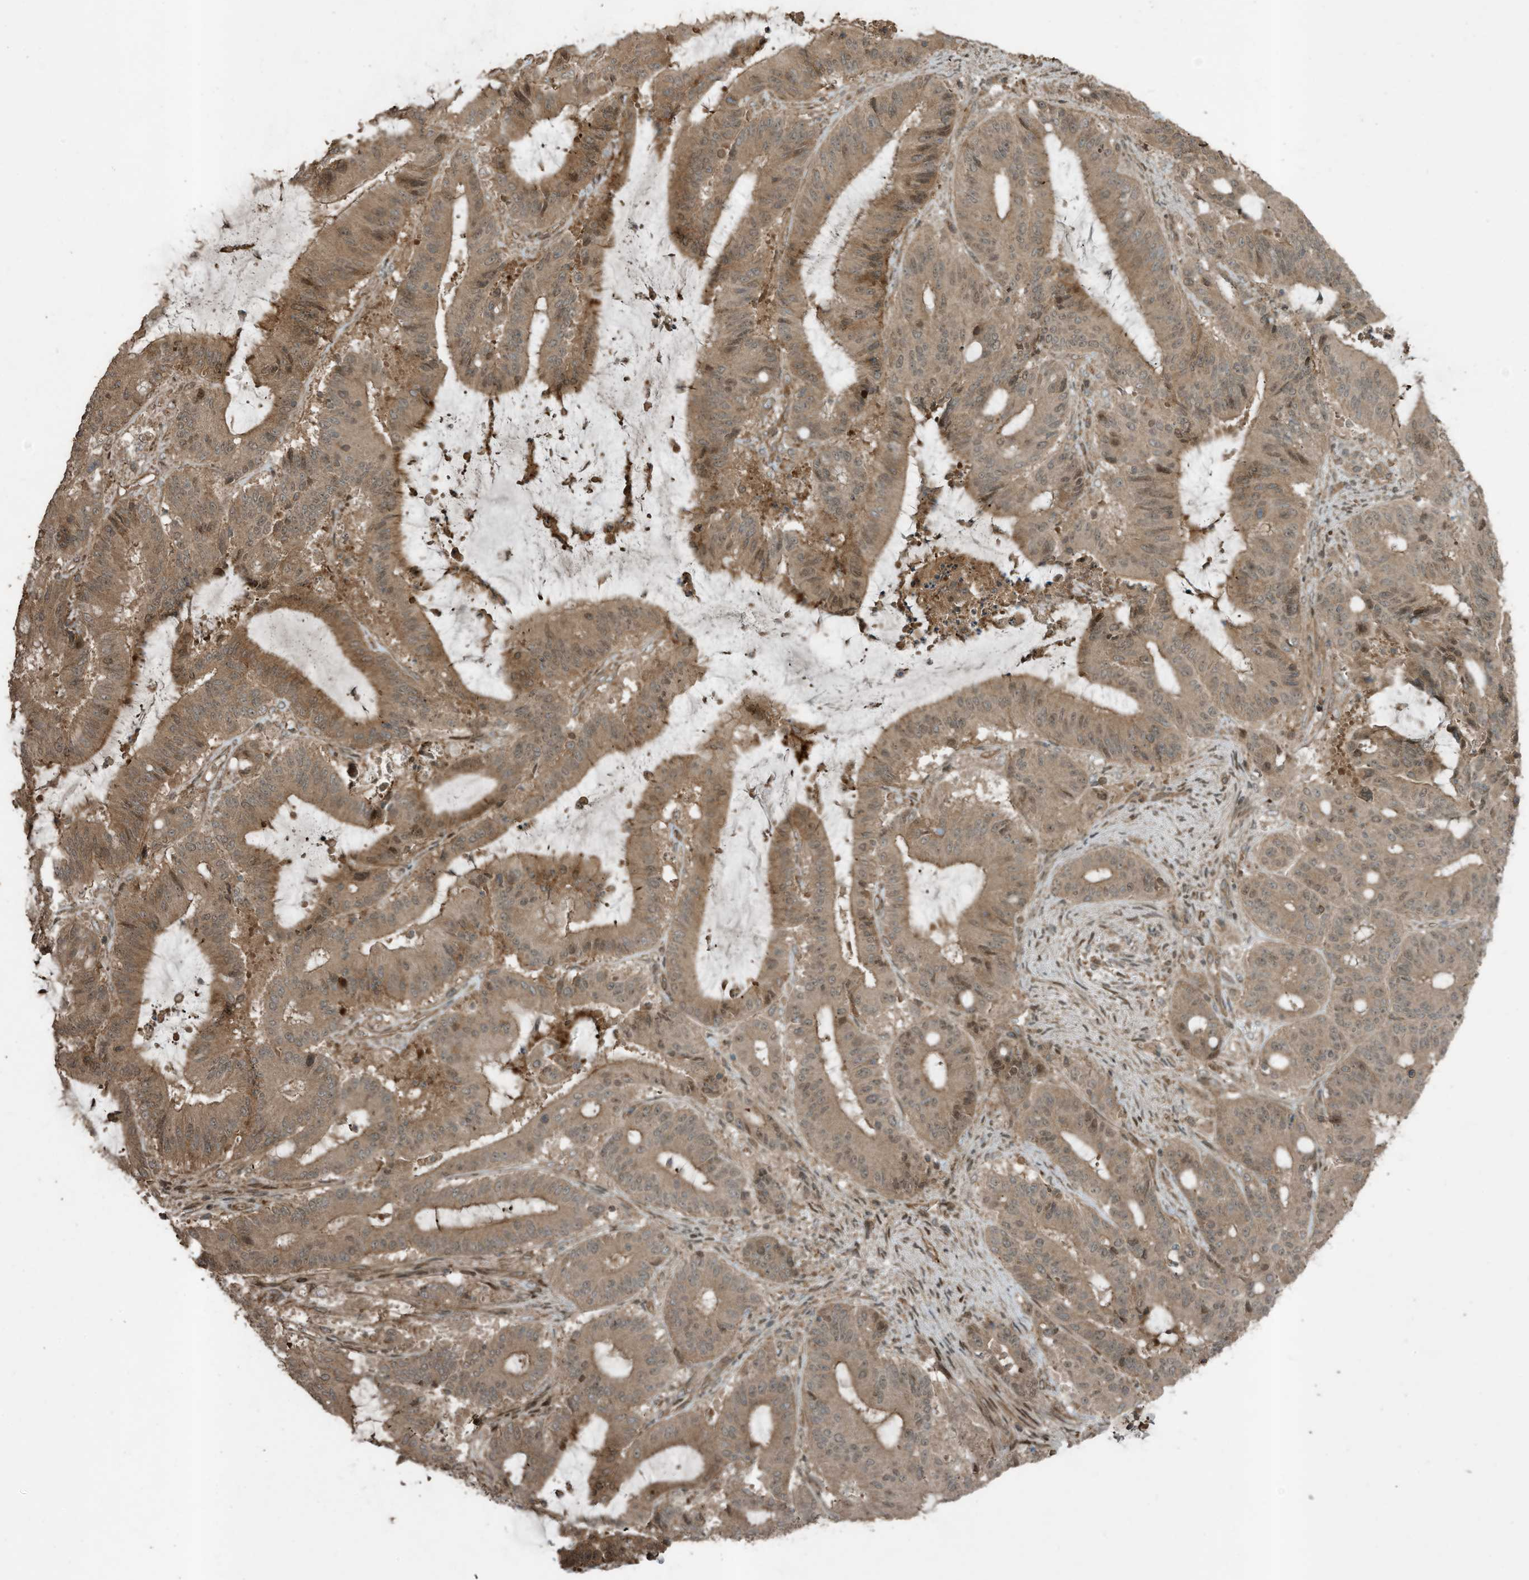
{"staining": {"intensity": "moderate", "quantity": ">75%", "location": "cytoplasmic/membranous"}, "tissue": "liver cancer", "cell_type": "Tumor cells", "image_type": "cancer", "snomed": [{"axis": "morphology", "description": "Normal tissue, NOS"}, {"axis": "morphology", "description": "Cholangiocarcinoma"}, {"axis": "topography", "description": "Liver"}, {"axis": "topography", "description": "Peripheral nerve tissue"}], "caption": "IHC micrograph of liver cholangiocarcinoma stained for a protein (brown), which exhibits medium levels of moderate cytoplasmic/membranous staining in about >75% of tumor cells.", "gene": "ZNF653", "patient": {"sex": "female", "age": 73}}